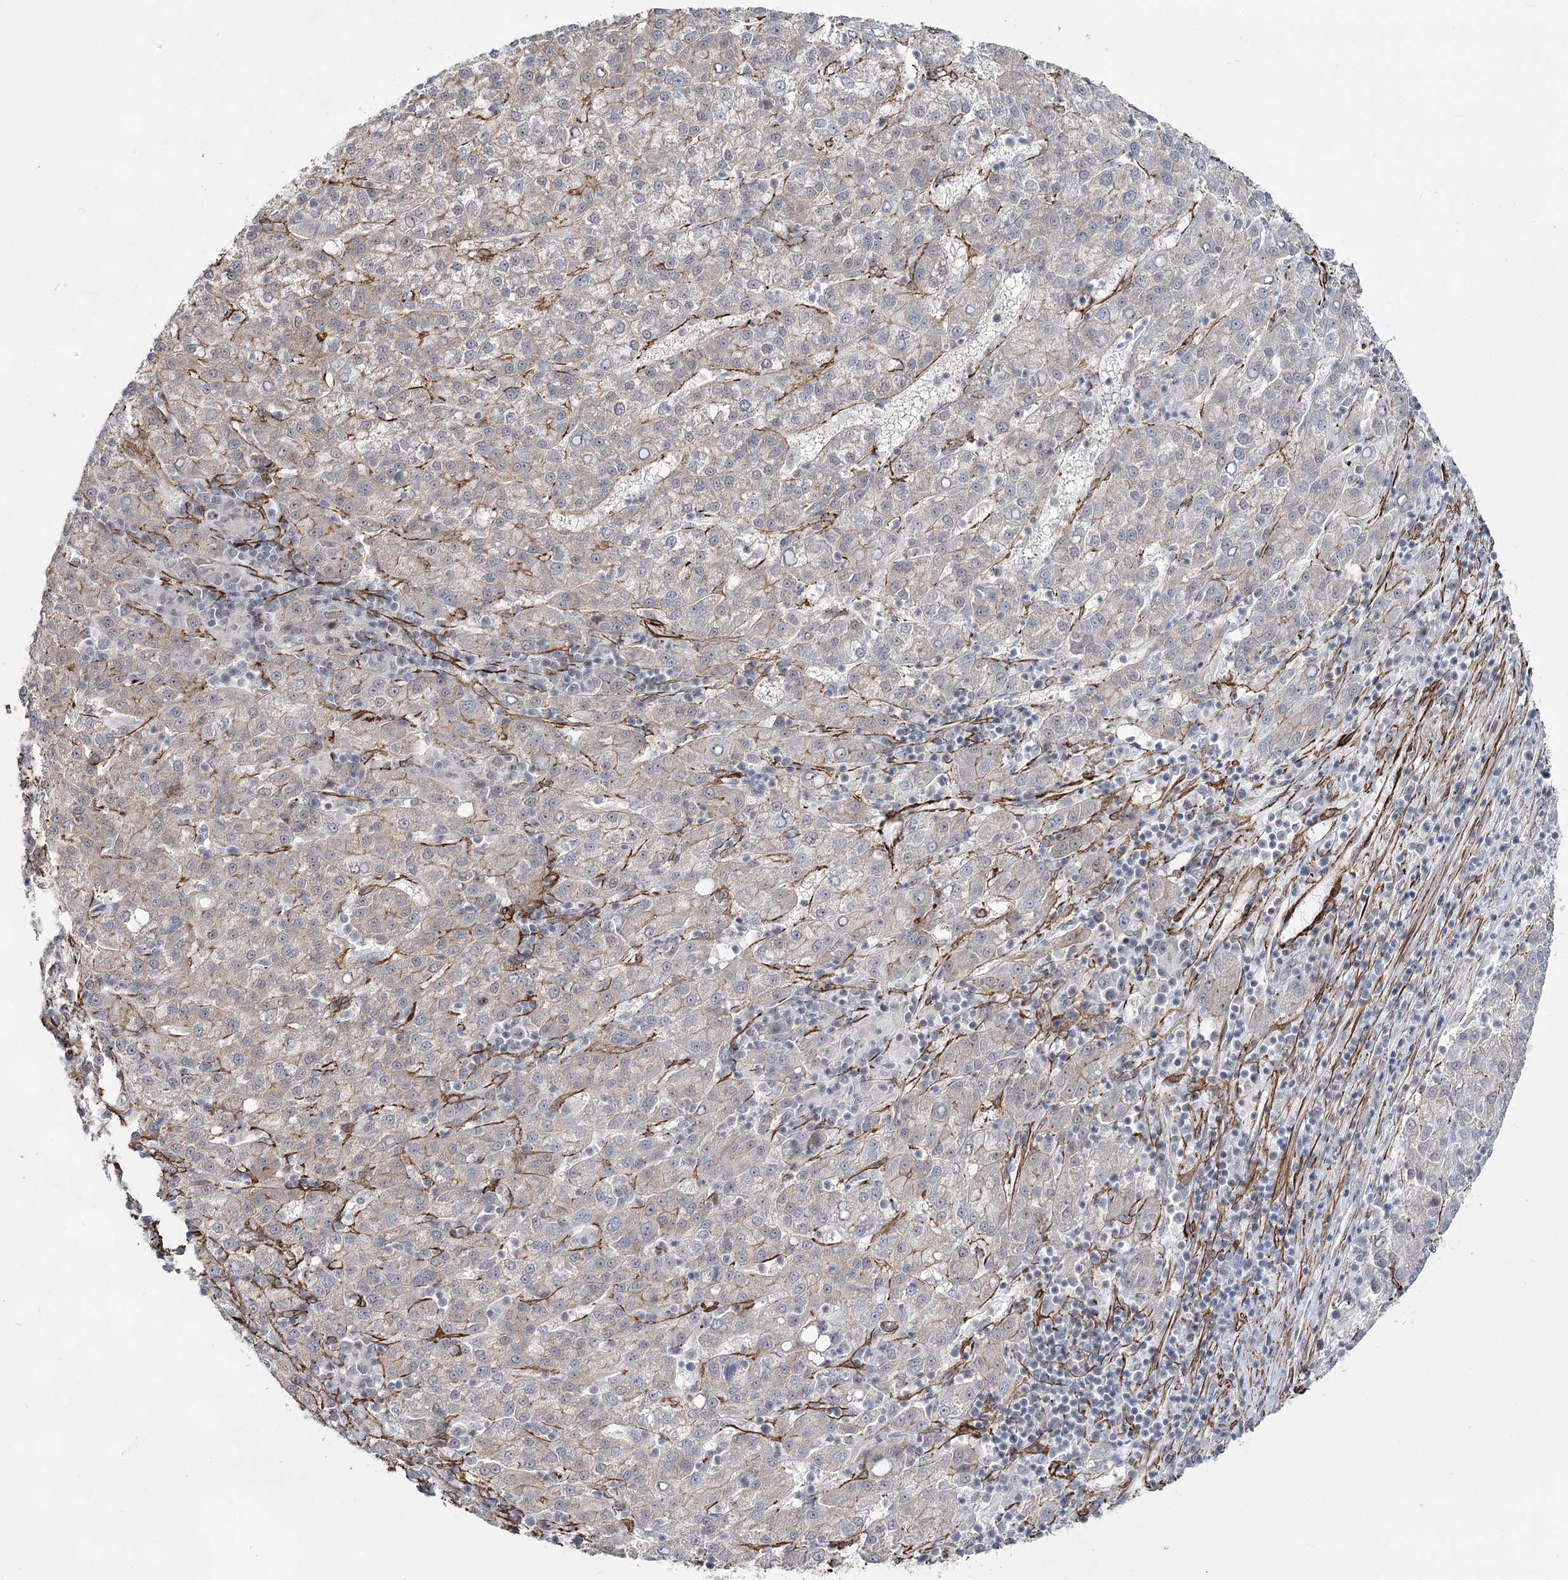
{"staining": {"intensity": "negative", "quantity": "none", "location": "none"}, "tissue": "liver cancer", "cell_type": "Tumor cells", "image_type": "cancer", "snomed": [{"axis": "morphology", "description": "Carcinoma, Hepatocellular, NOS"}, {"axis": "topography", "description": "Liver"}], "caption": "Protein analysis of liver cancer shows no significant positivity in tumor cells.", "gene": "CWF19L1", "patient": {"sex": "female", "age": 58}}